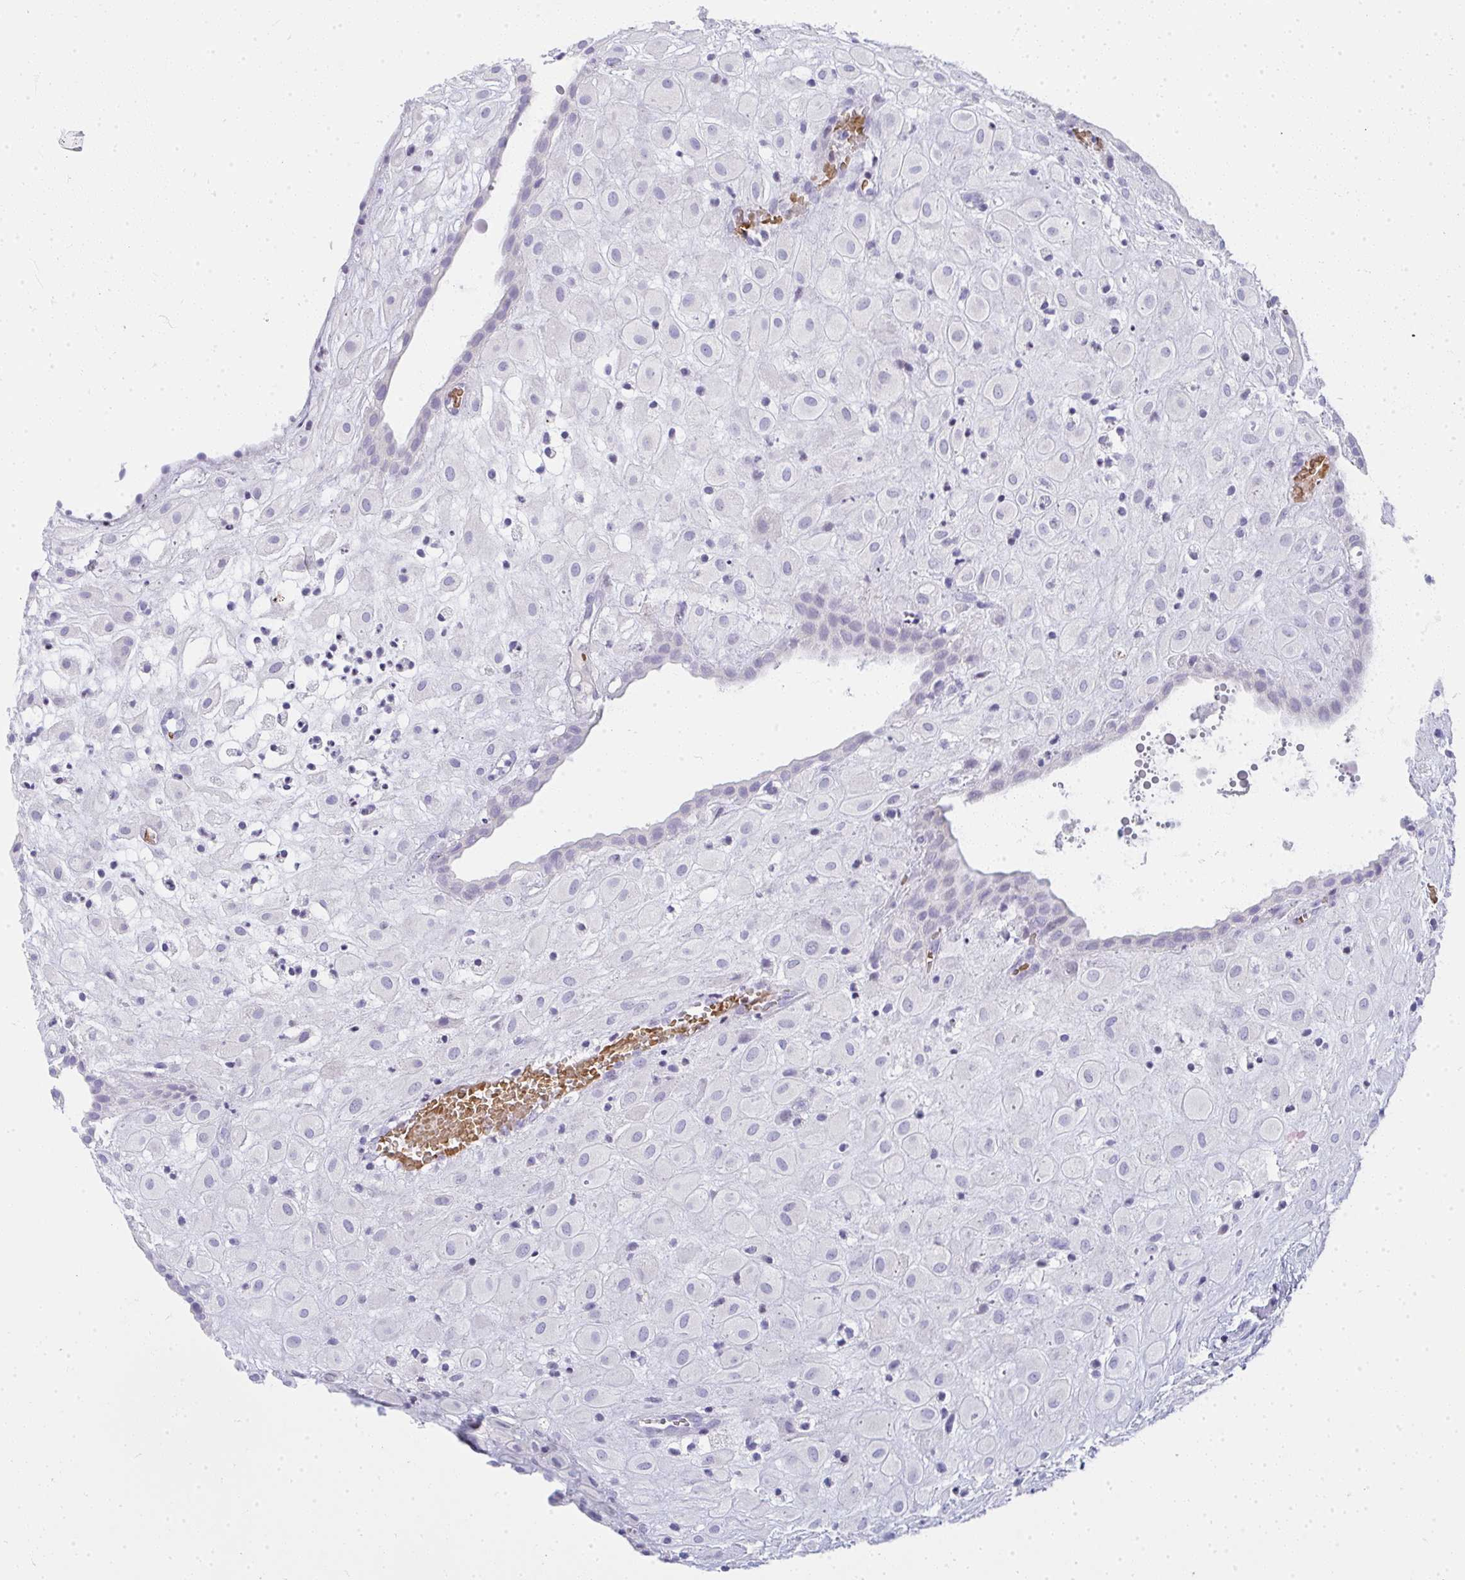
{"staining": {"intensity": "negative", "quantity": "none", "location": "none"}, "tissue": "placenta", "cell_type": "Decidual cells", "image_type": "normal", "snomed": [{"axis": "morphology", "description": "Normal tissue, NOS"}, {"axis": "topography", "description": "Placenta"}], "caption": "This is an immunohistochemistry micrograph of benign human placenta. There is no staining in decidual cells.", "gene": "ZNF182", "patient": {"sex": "female", "age": 24}}